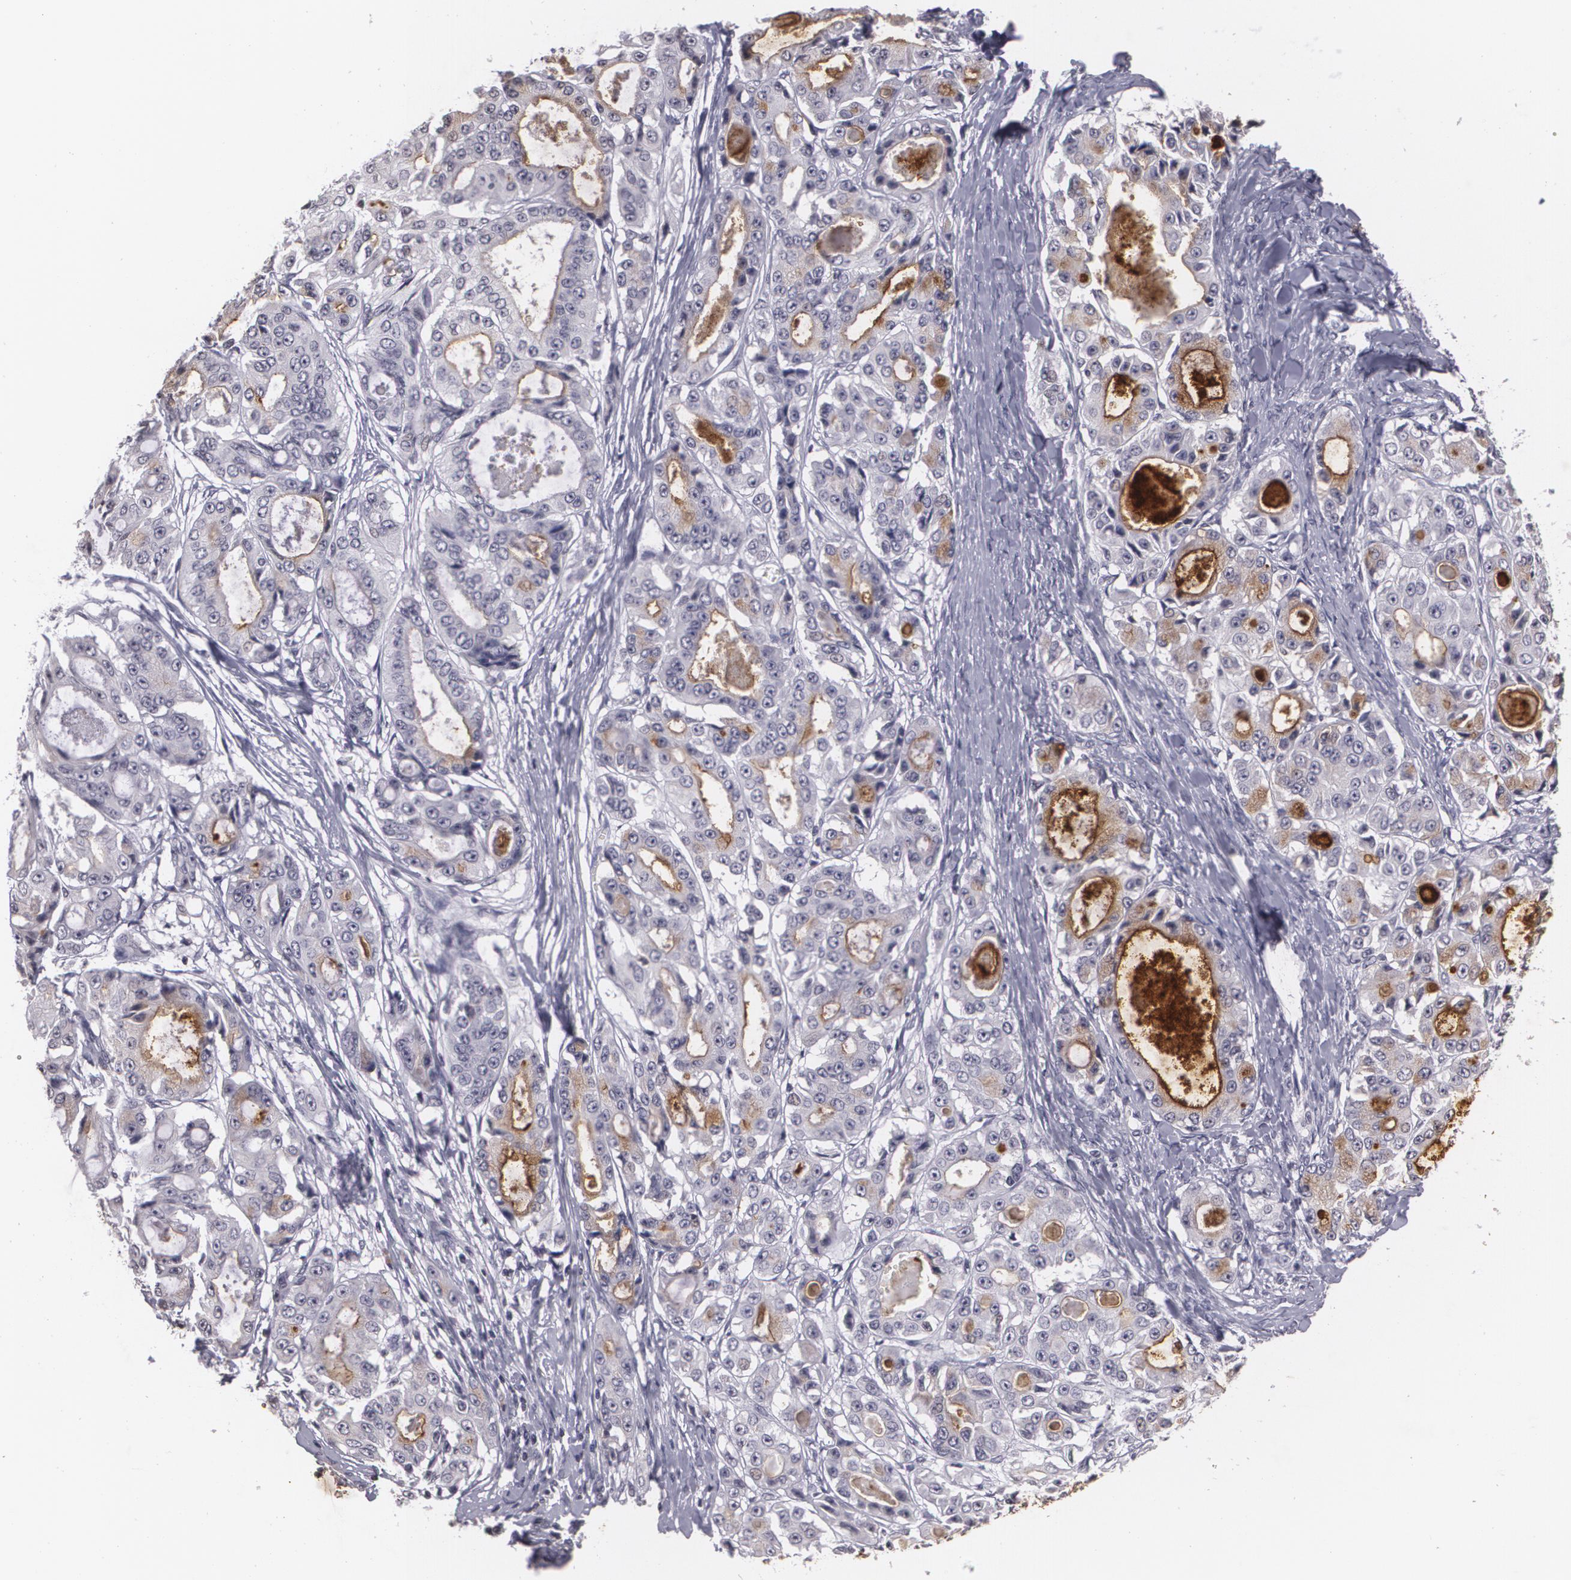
{"staining": {"intensity": "moderate", "quantity": "25%-75%", "location": "cytoplasmic/membranous"}, "tissue": "ovarian cancer", "cell_type": "Tumor cells", "image_type": "cancer", "snomed": [{"axis": "morphology", "description": "Carcinoma, endometroid"}, {"axis": "topography", "description": "Ovary"}], "caption": "Immunohistochemical staining of human endometroid carcinoma (ovarian) exhibits medium levels of moderate cytoplasmic/membranous protein expression in about 25%-75% of tumor cells.", "gene": "MUC1", "patient": {"sex": "female", "age": 61}}